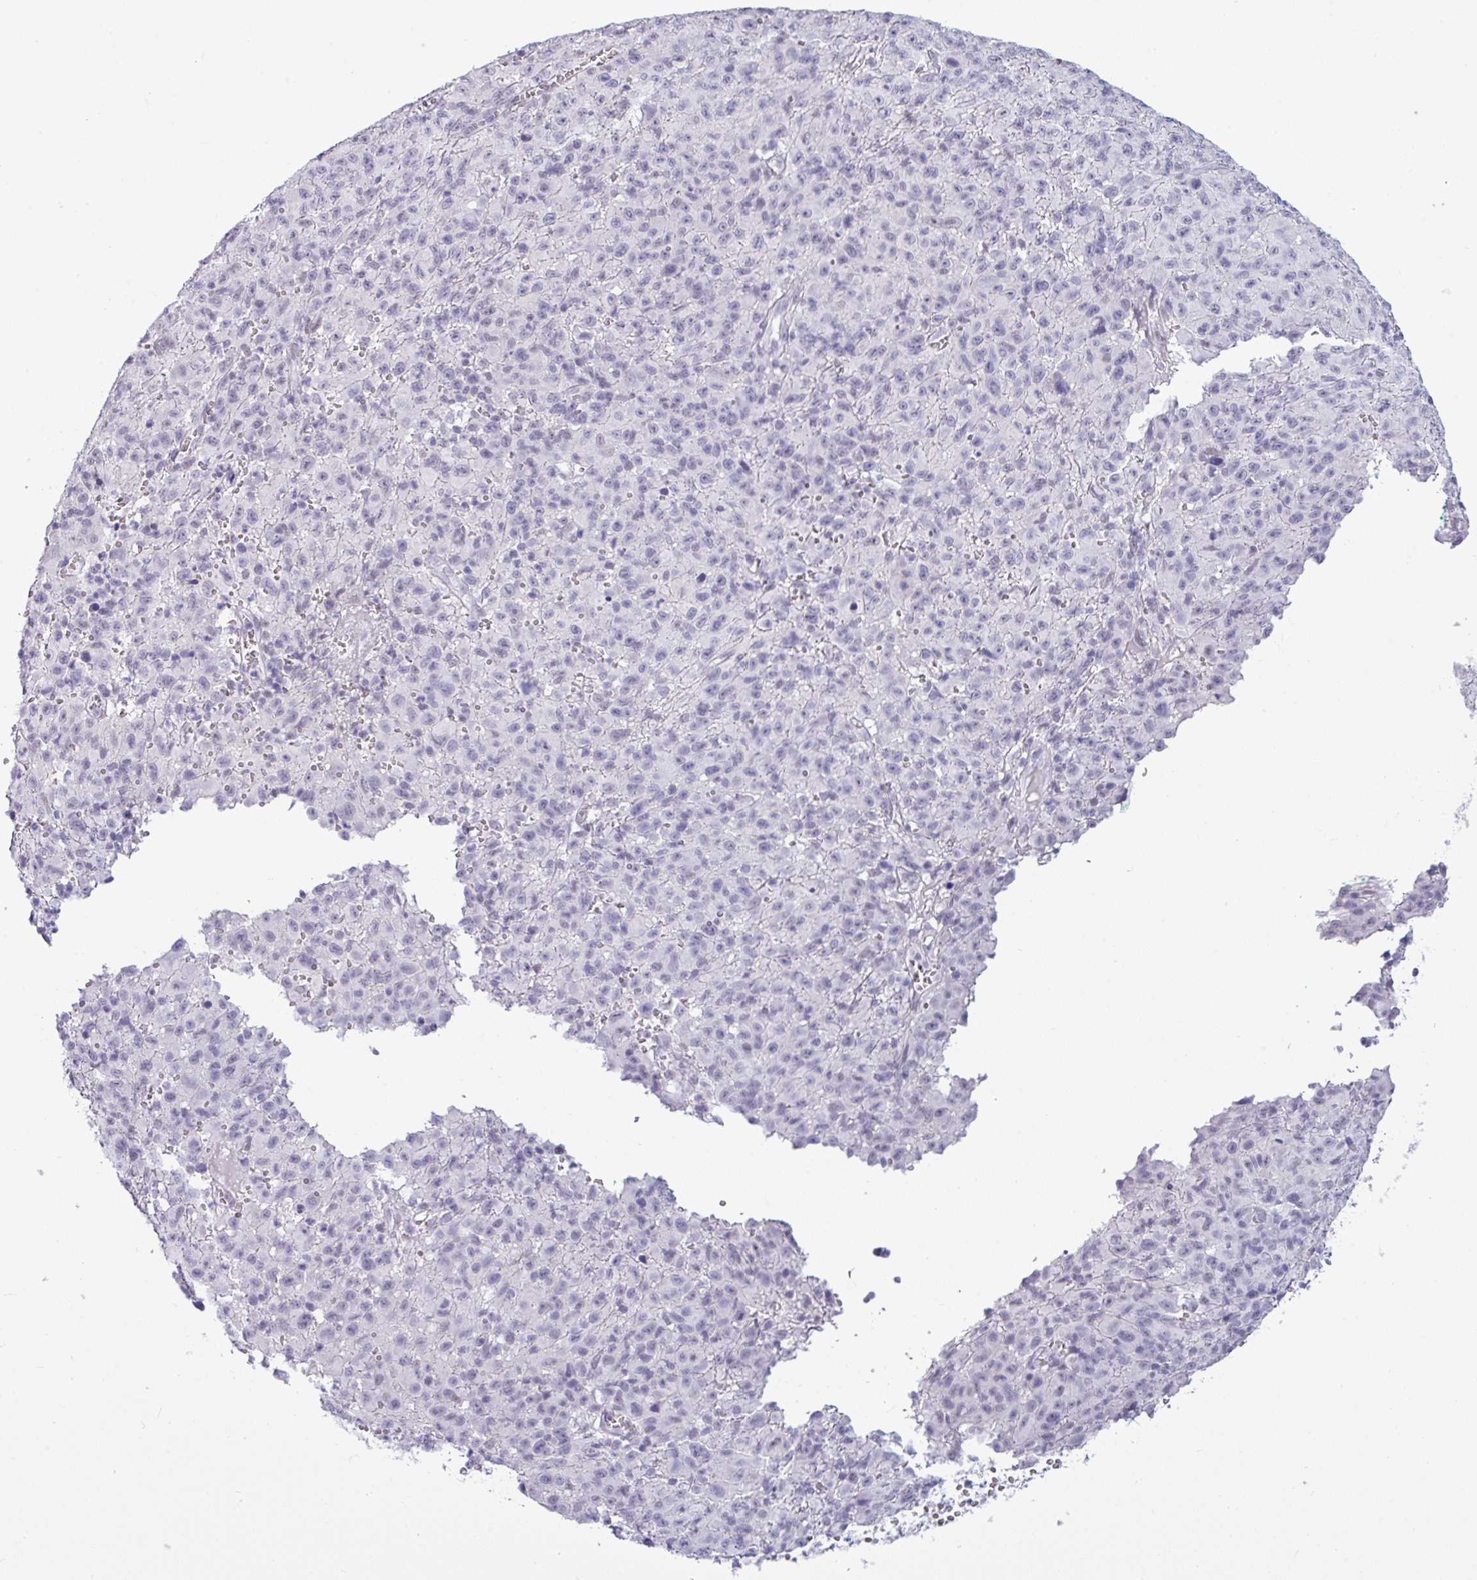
{"staining": {"intensity": "negative", "quantity": "none", "location": "none"}, "tissue": "melanoma", "cell_type": "Tumor cells", "image_type": "cancer", "snomed": [{"axis": "morphology", "description": "Malignant melanoma, NOS"}, {"axis": "topography", "description": "Skin"}], "caption": "Melanoma stained for a protein using immunohistochemistry reveals no positivity tumor cells.", "gene": "SRGAP1", "patient": {"sex": "male", "age": 46}}